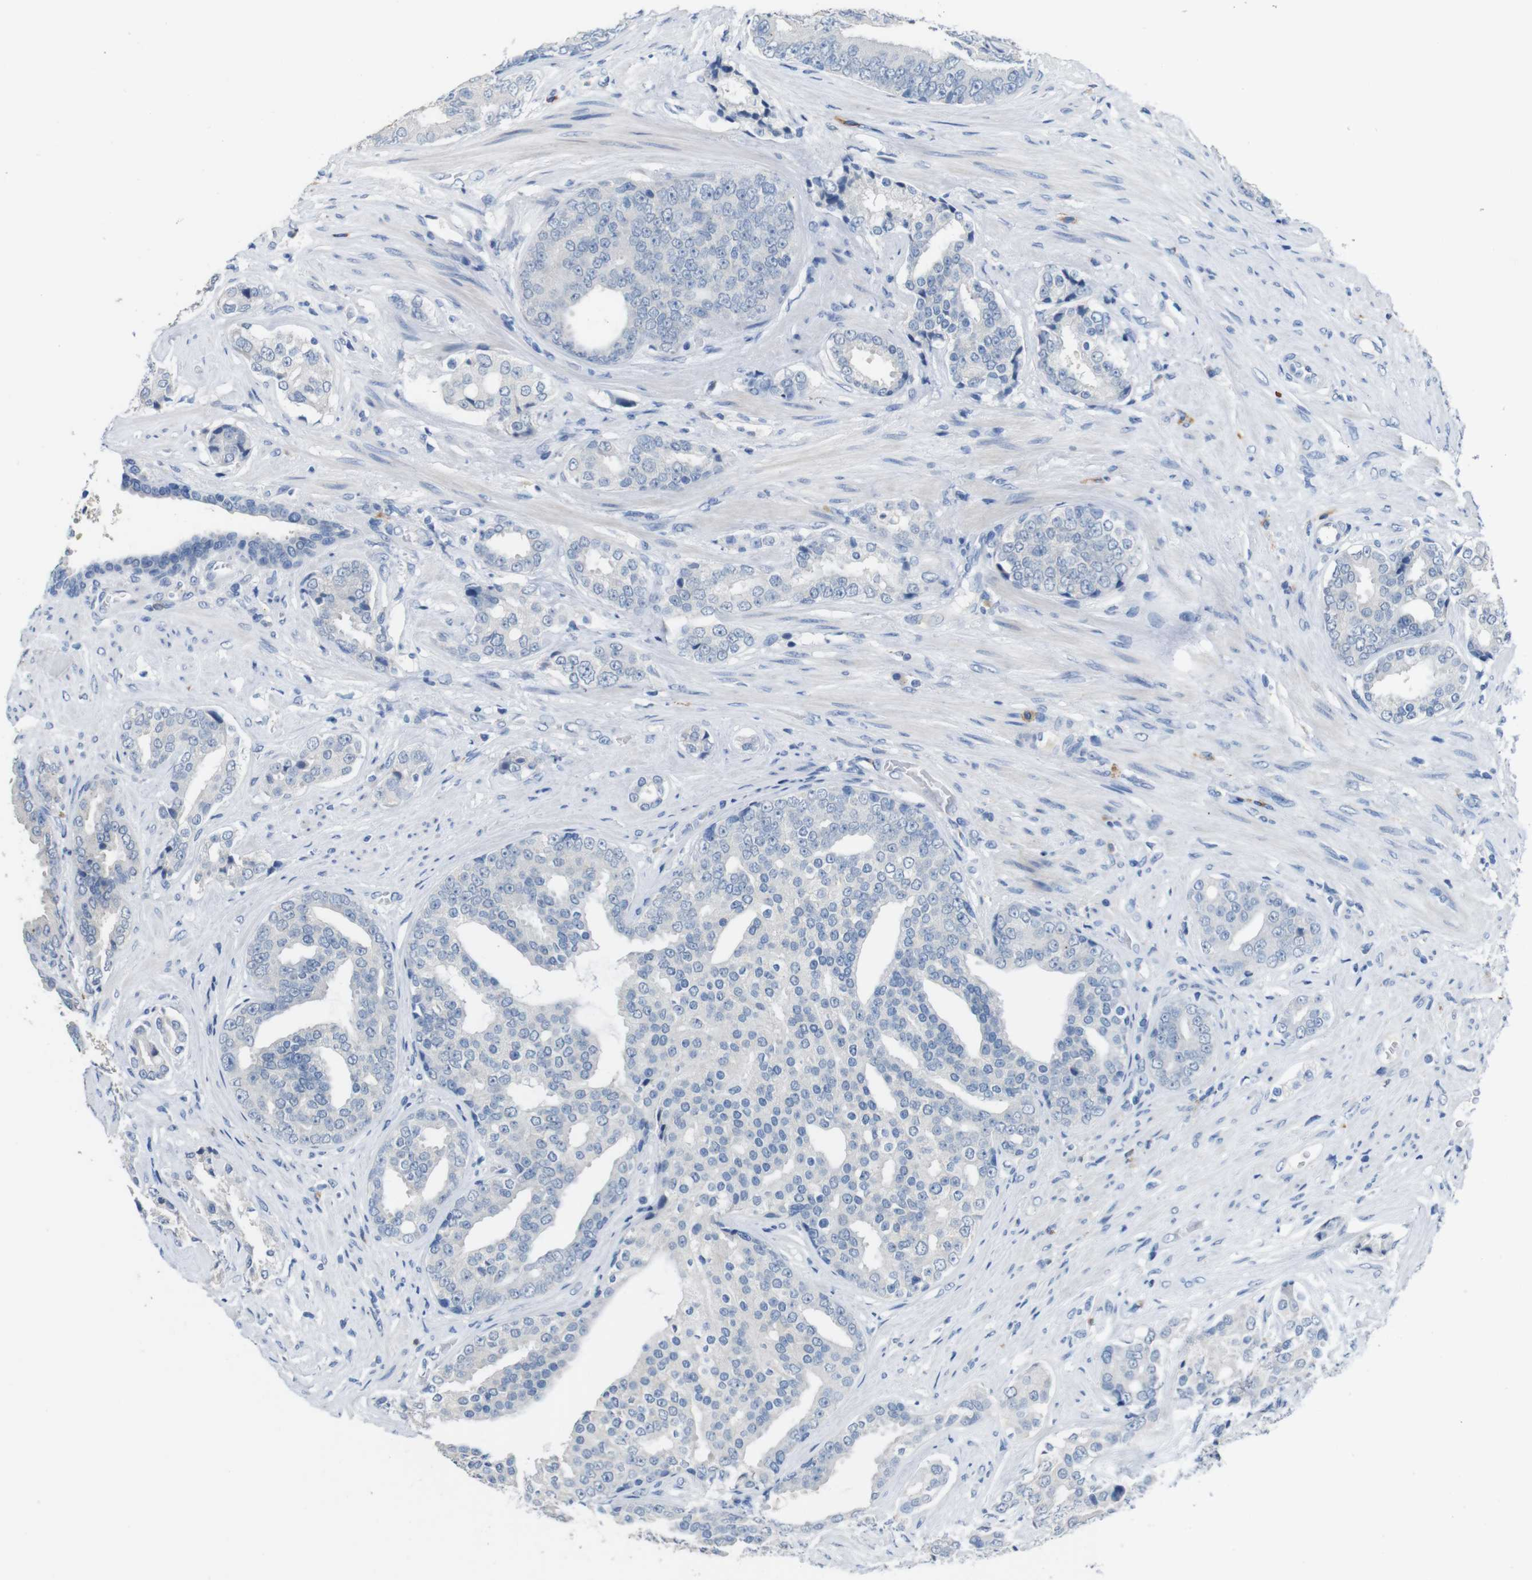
{"staining": {"intensity": "negative", "quantity": "none", "location": "none"}, "tissue": "prostate cancer", "cell_type": "Tumor cells", "image_type": "cancer", "snomed": [{"axis": "morphology", "description": "Adenocarcinoma, High grade"}, {"axis": "topography", "description": "Prostate"}], "caption": "This is an IHC histopathology image of prostate cancer (adenocarcinoma (high-grade)). There is no staining in tumor cells.", "gene": "SLC2A8", "patient": {"sex": "male", "age": 71}}